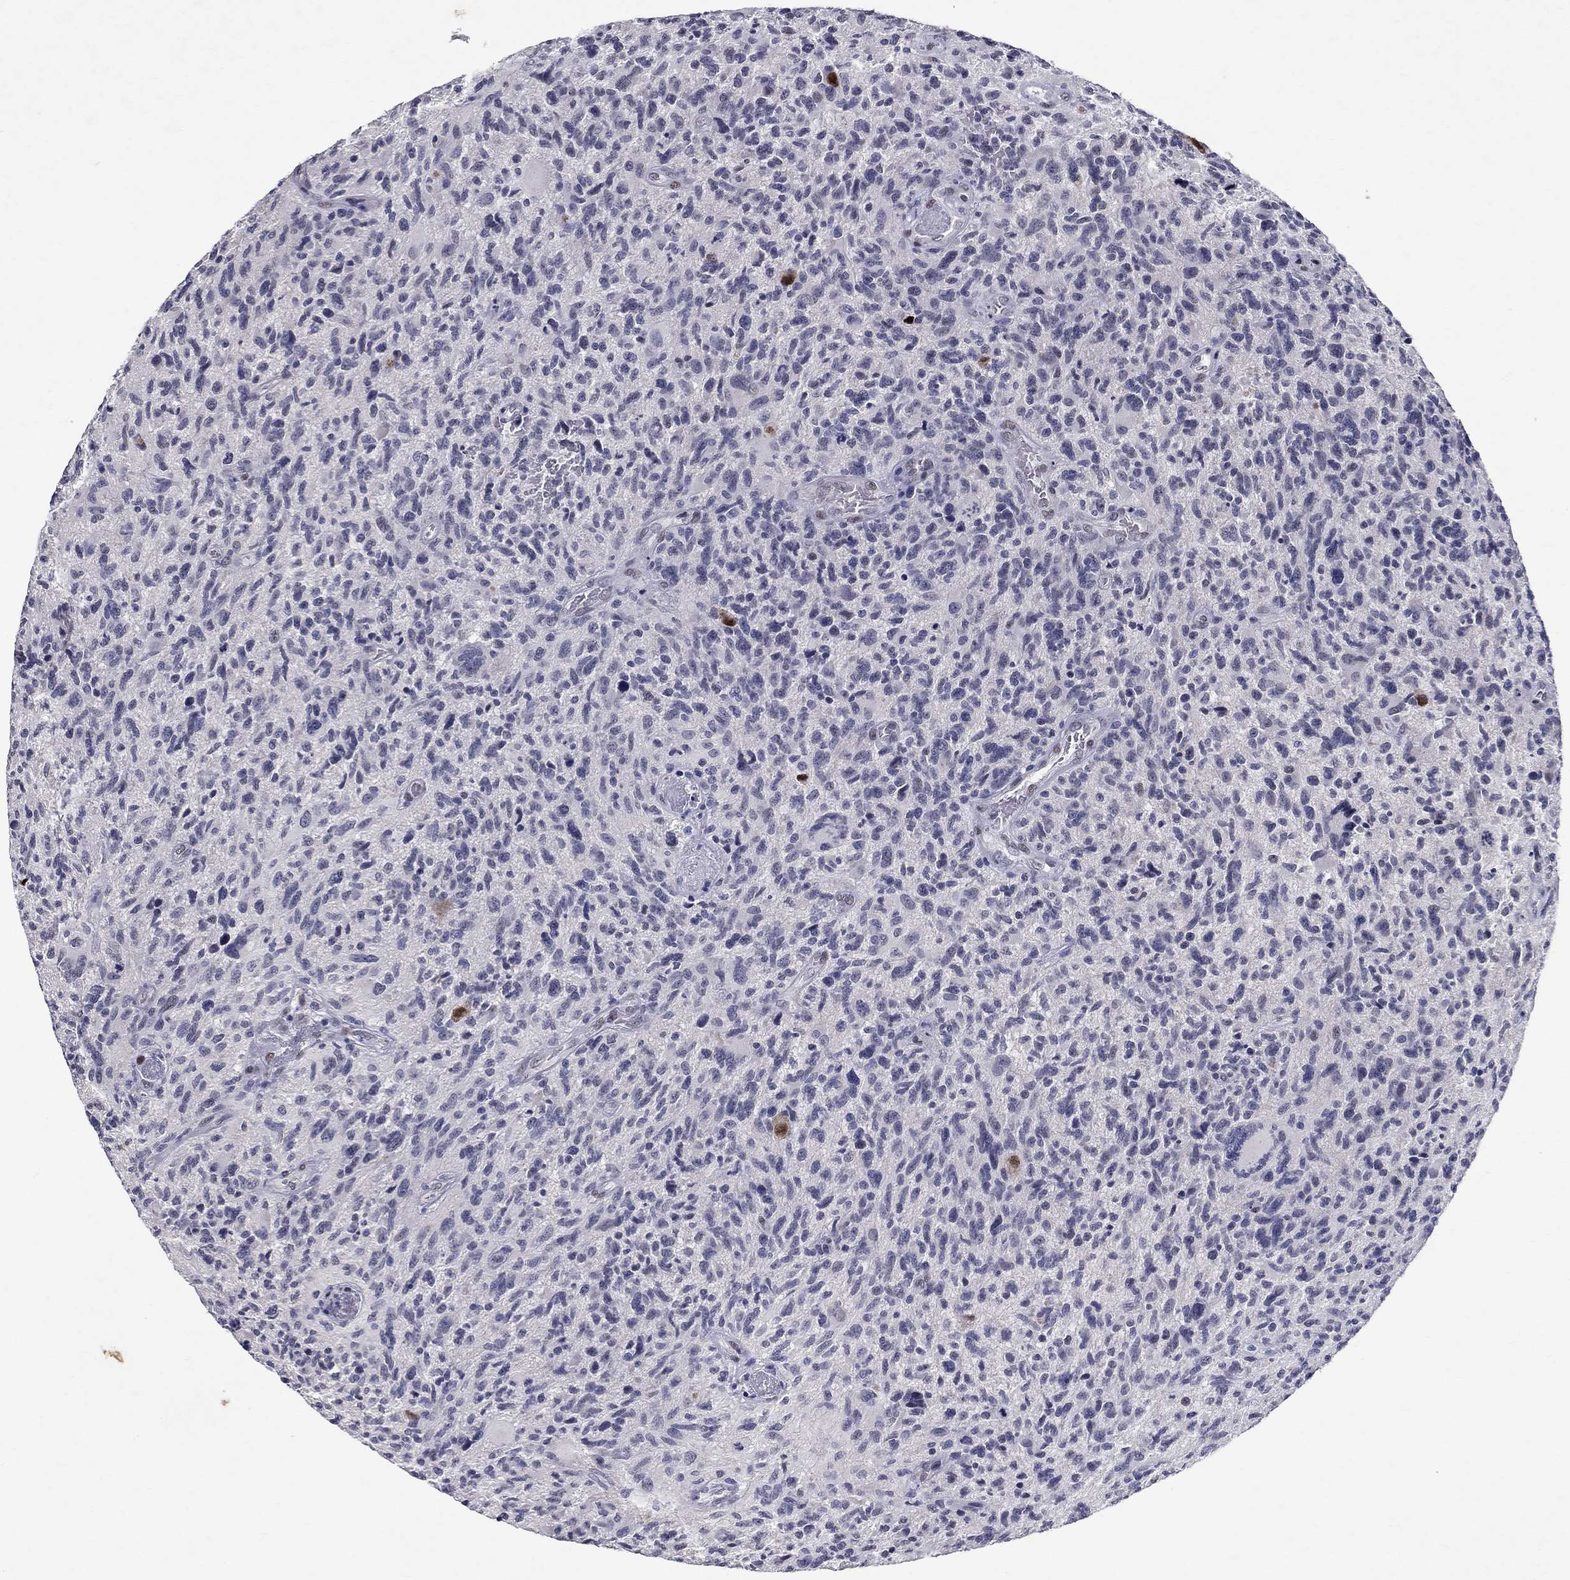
{"staining": {"intensity": "negative", "quantity": "none", "location": "none"}, "tissue": "glioma", "cell_type": "Tumor cells", "image_type": "cancer", "snomed": [{"axis": "morphology", "description": "Glioma, malignant, NOS"}, {"axis": "morphology", "description": "Glioma, malignant, High grade"}, {"axis": "topography", "description": "Brain"}], "caption": "The histopathology image displays no significant expression in tumor cells of glioma (malignant).", "gene": "RBFOX1", "patient": {"sex": "female", "age": 71}}